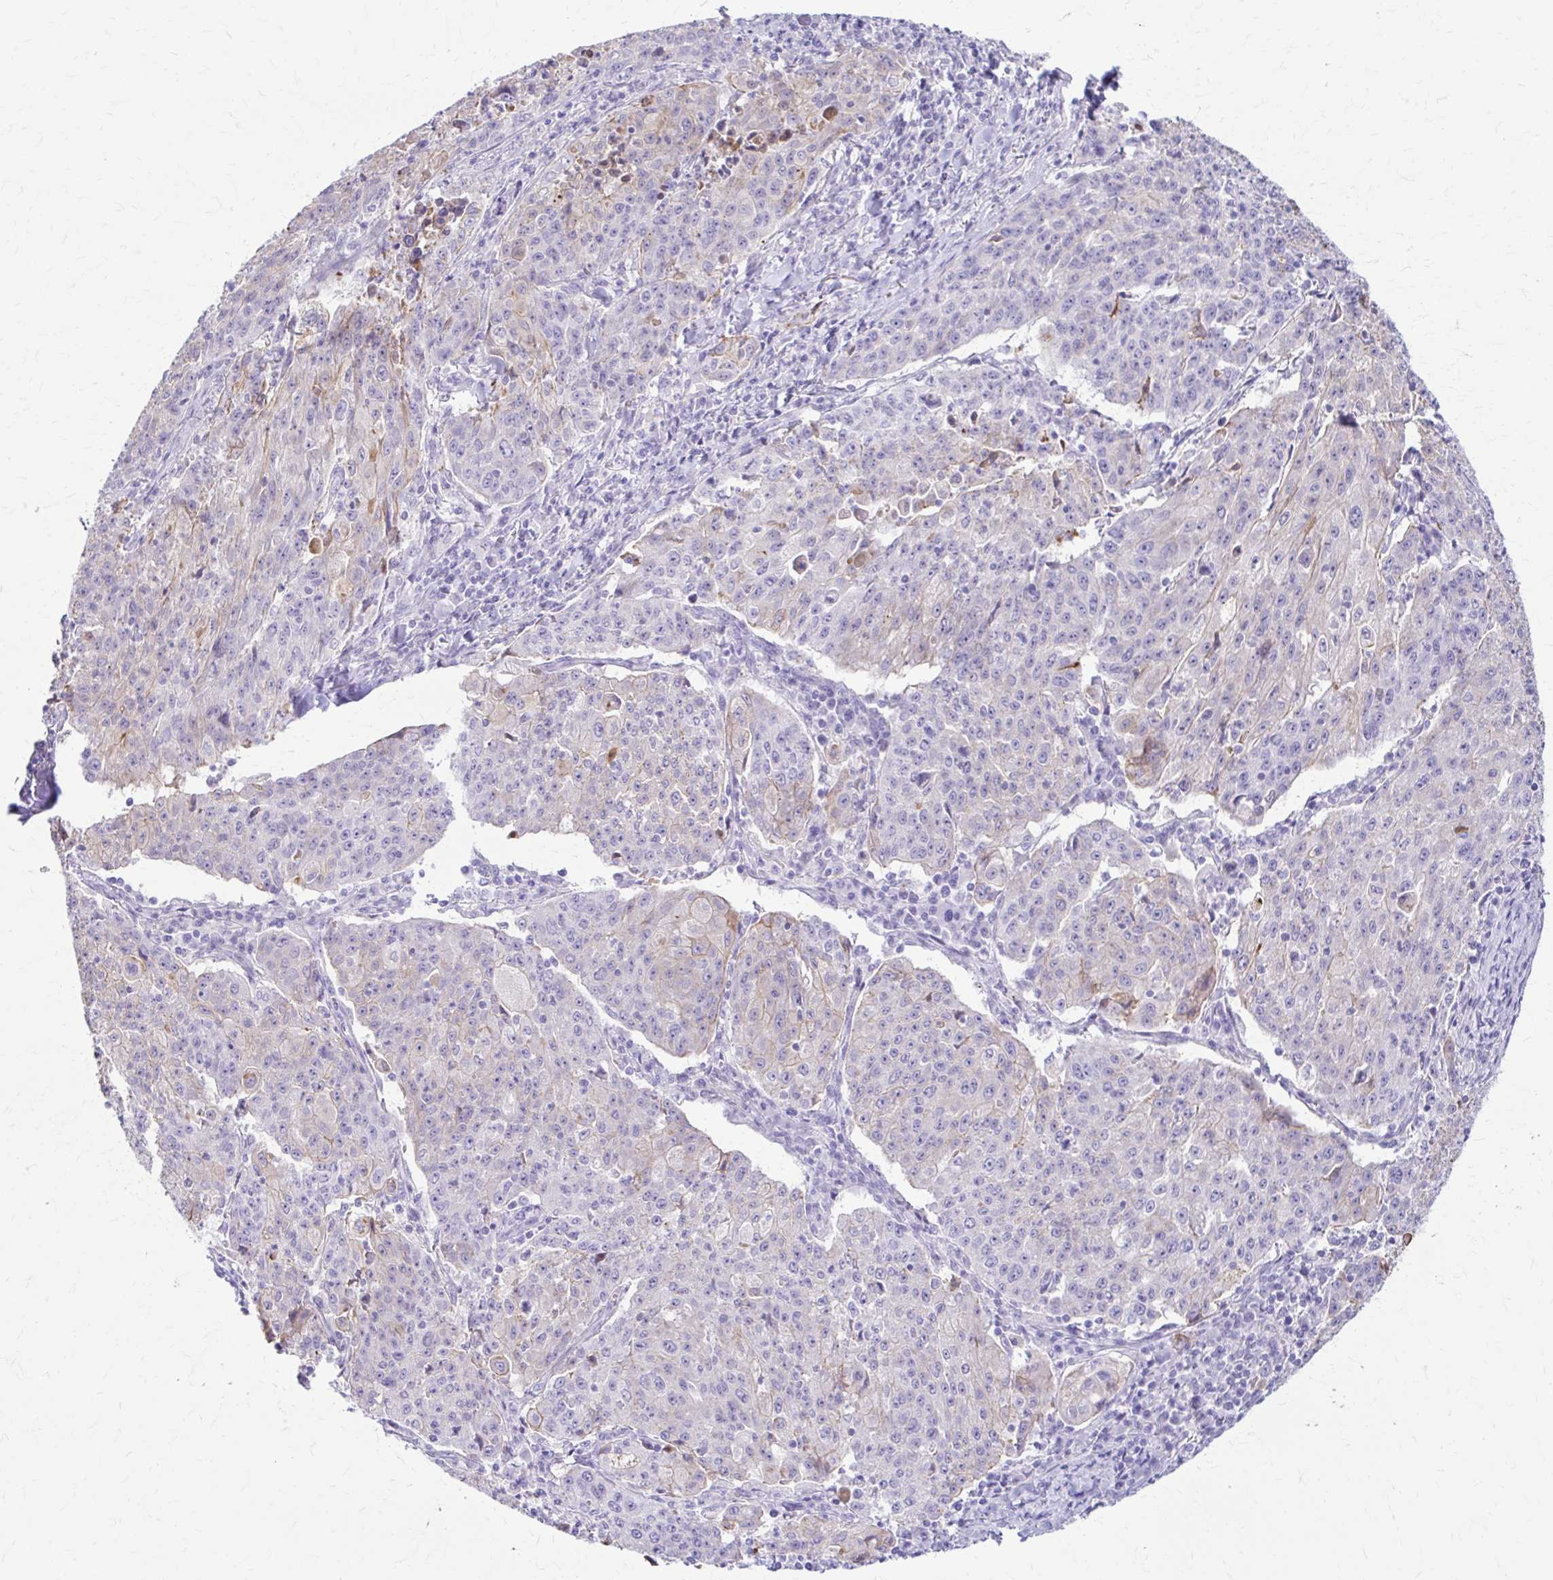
{"staining": {"intensity": "negative", "quantity": "none", "location": "none"}, "tissue": "lung cancer", "cell_type": "Tumor cells", "image_type": "cancer", "snomed": [{"axis": "morphology", "description": "Squamous cell carcinoma, NOS"}, {"axis": "morphology", "description": "Squamous cell carcinoma, metastatic, NOS"}, {"axis": "topography", "description": "Bronchus"}, {"axis": "topography", "description": "Lung"}], "caption": "IHC histopathology image of human lung squamous cell carcinoma stained for a protein (brown), which shows no staining in tumor cells.", "gene": "DSP", "patient": {"sex": "male", "age": 62}}